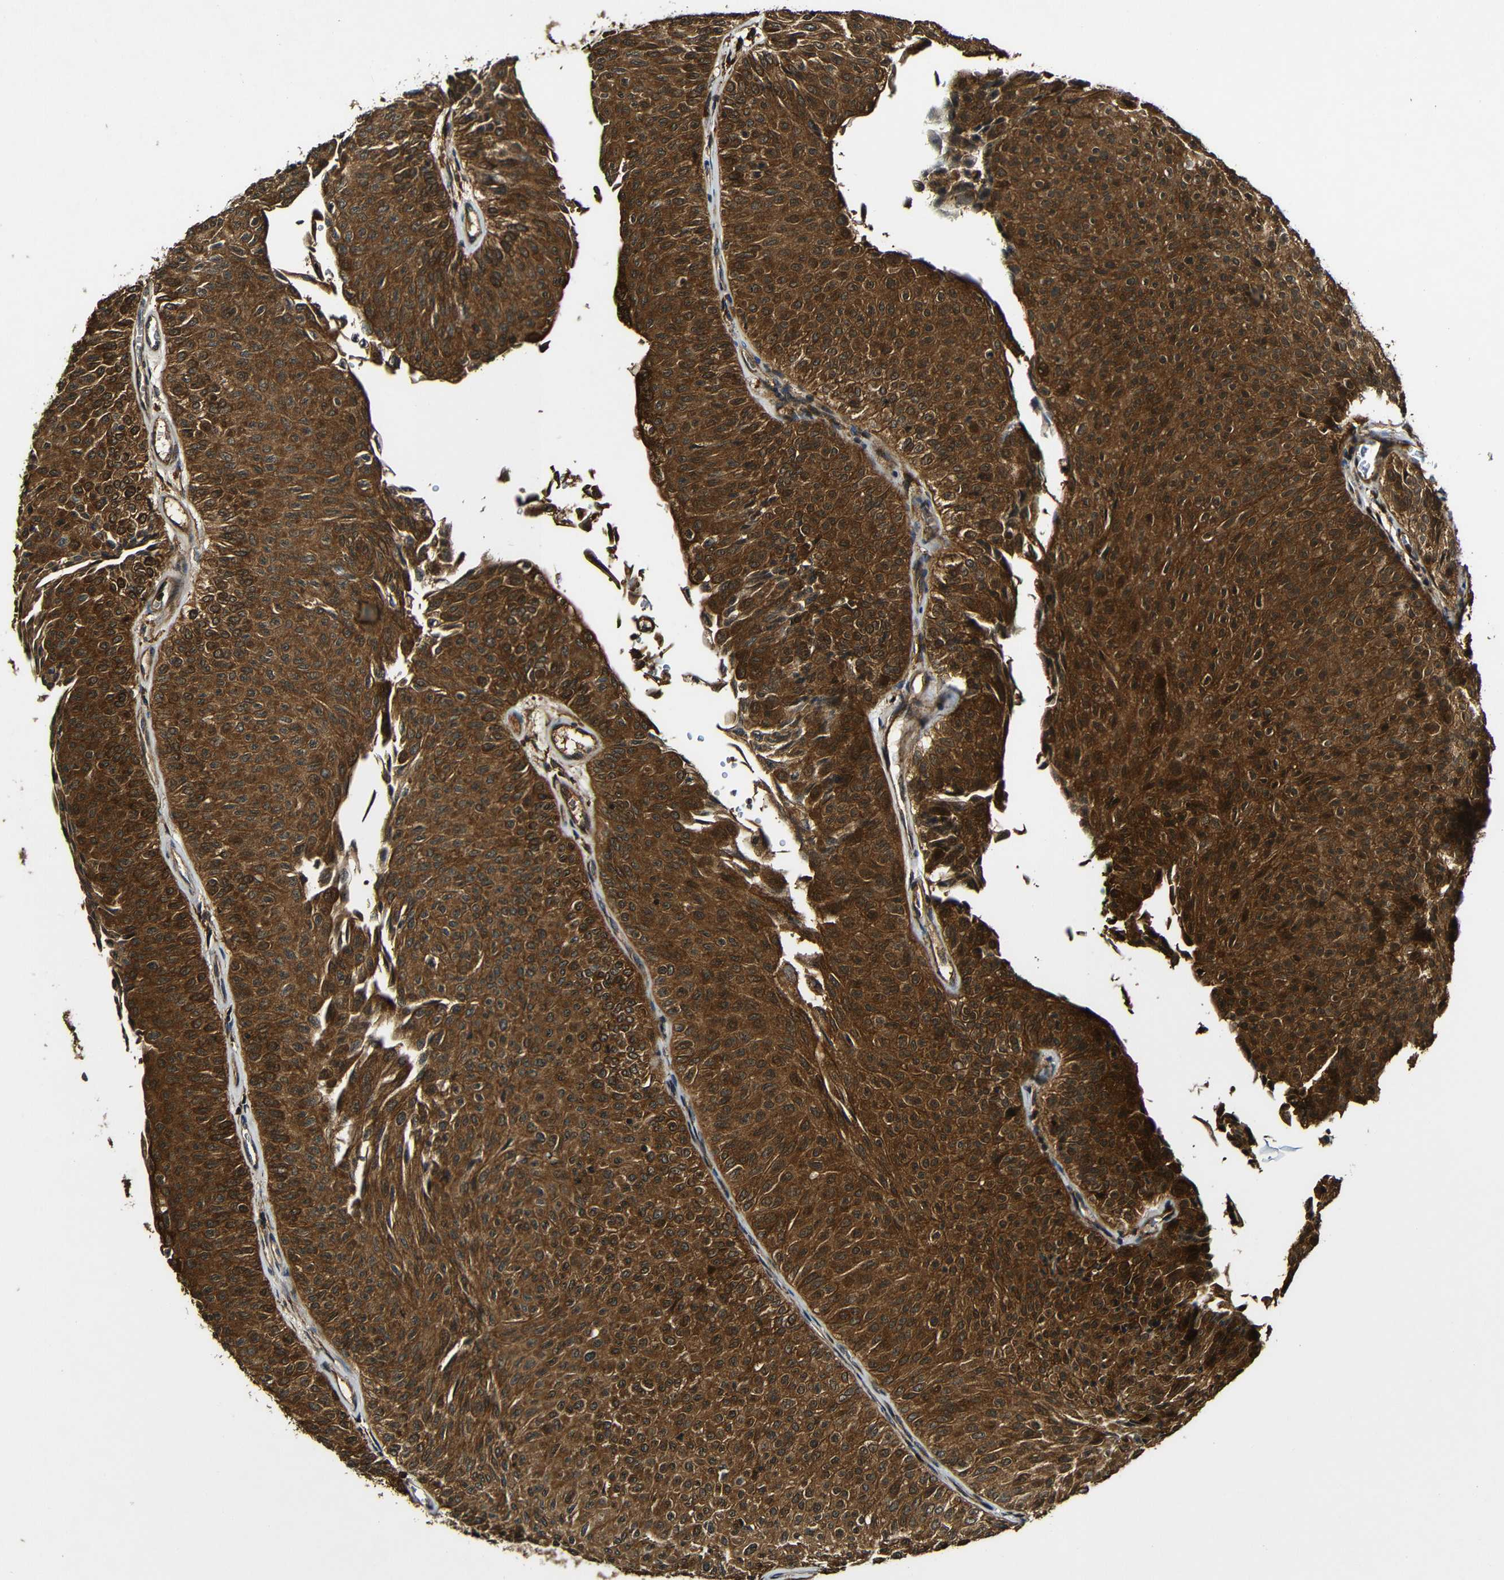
{"staining": {"intensity": "strong", "quantity": ">75%", "location": "cytoplasmic/membranous"}, "tissue": "urothelial cancer", "cell_type": "Tumor cells", "image_type": "cancer", "snomed": [{"axis": "morphology", "description": "Urothelial carcinoma, Low grade"}, {"axis": "topography", "description": "Urinary bladder"}], "caption": "Tumor cells reveal high levels of strong cytoplasmic/membranous positivity in approximately >75% of cells in urothelial cancer.", "gene": "CASP8", "patient": {"sex": "male", "age": 78}}